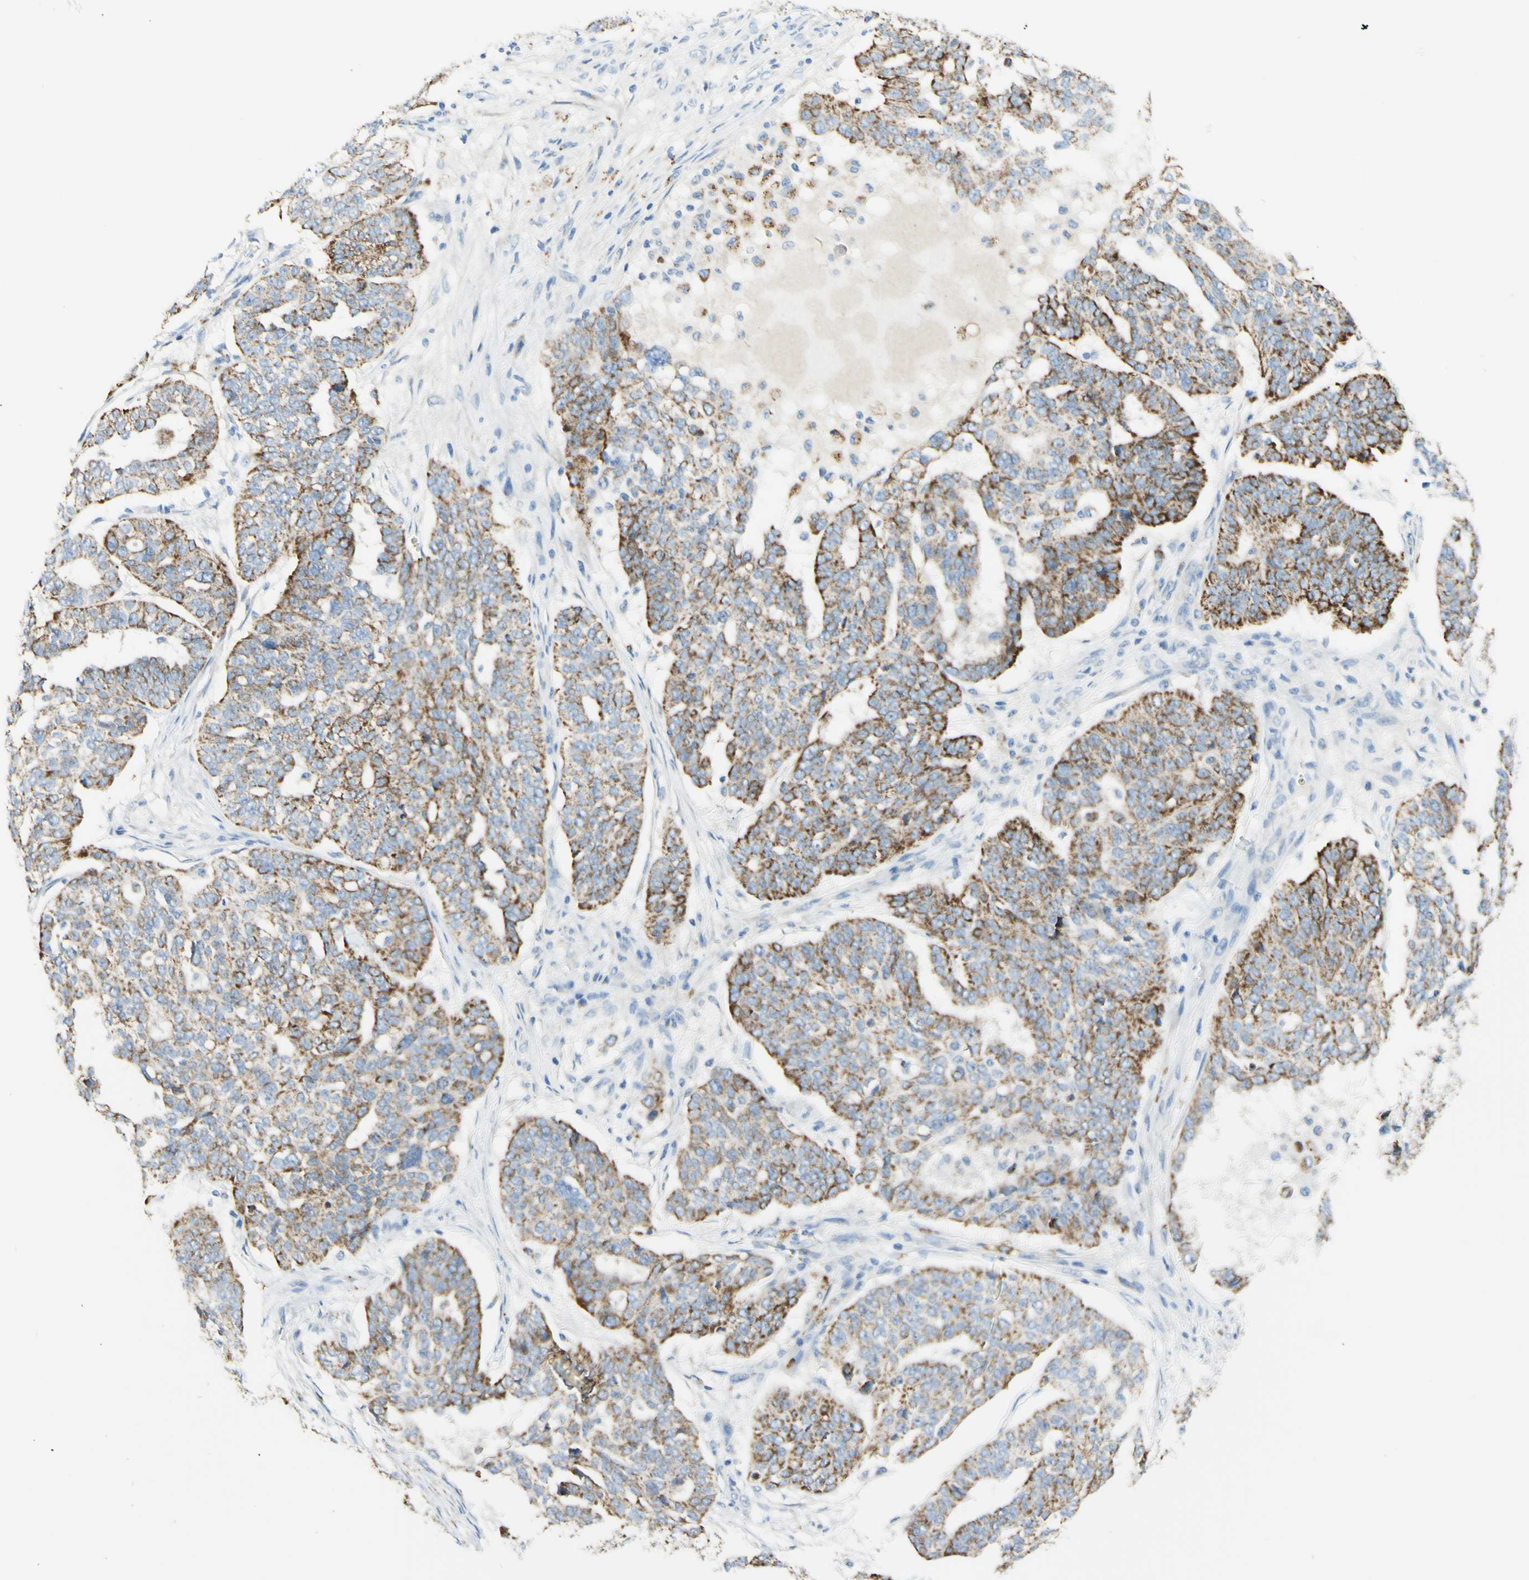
{"staining": {"intensity": "moderate", "quantity": "25%-75%", "location": "cytoplasmic/membranous"}, "tissue": "ovarian cancer", "cell_type": "Tumor cells", "image_type": "cancer", "snomed": [{"axis": "morphology", "description": "Cystadenocarcinoma, serous, NOS"}, {"axis": "topography", "description": "Ovary"}], "caption": "DAB immunohistochemical staining of ovarian serous cystadenocarcinoma exhibits moderate cytoplasmic/membranous protein staining in about 25%-75% of tumor cells. The staining was performed using DAB to visualize the protein expression in brown, while the nuclei were stained in blue with hematoxylin (Magnification: 20x).", "gene": "ARMC10", "patient": {"sex": "female", "age": 59}}